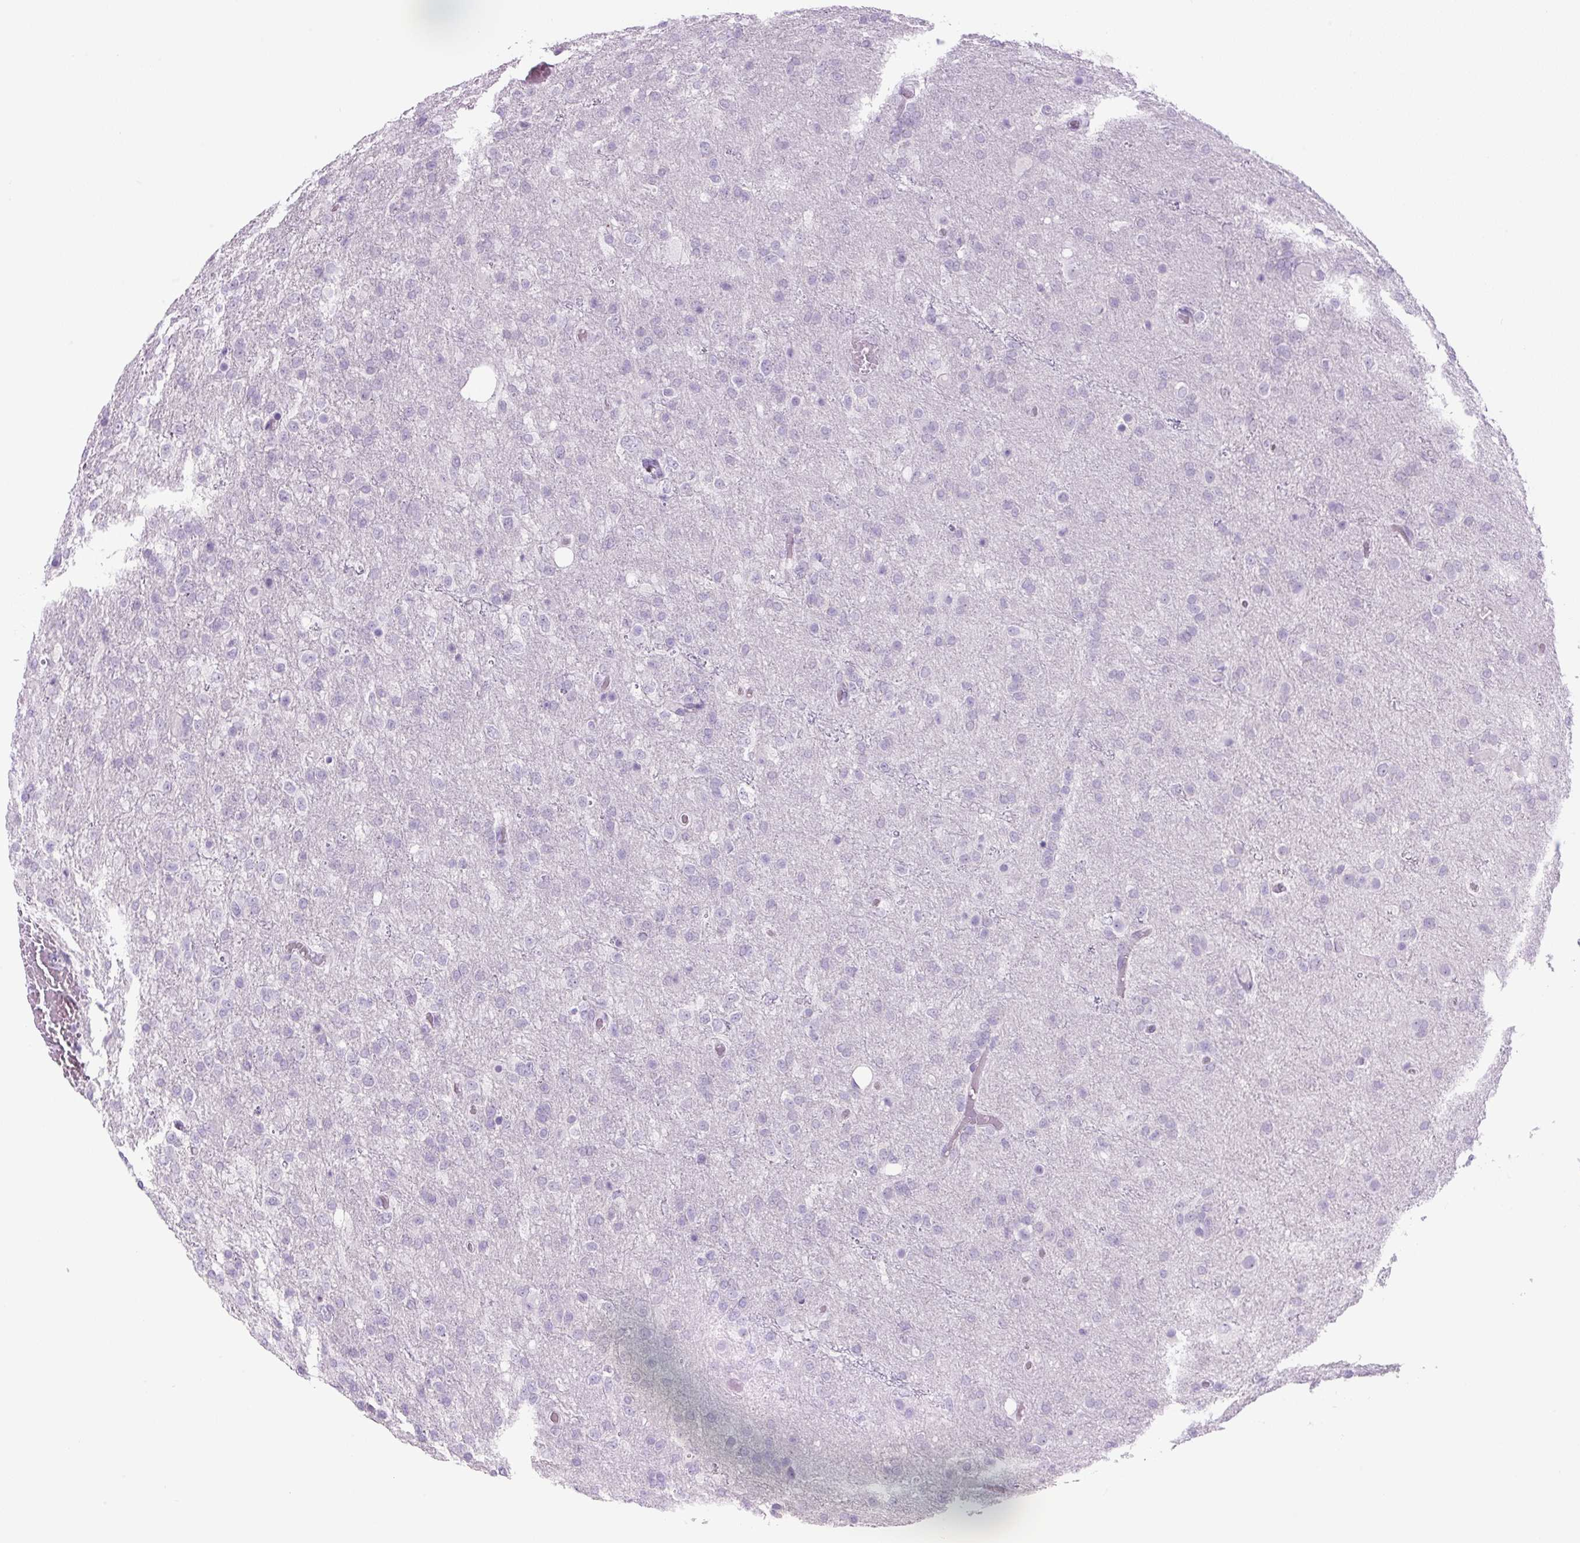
{"staining": {"intensity": "negative", "quantity": "none", "location": "none"}, "tissue": "glioma", "cell_type": "Tumor cells", "image_type": "cancer", "snomed": [{"axis": "morphology", "description": "Glioma, malignant, High grade"}, {"axis": "topography", "description": "Brain"}], "caption": "Immunohistochemistry of malignant glioma (high-grade) exhibits no staining in tumor cells.", "gene": "COL9A2", "patient": {"sex": "female", "age": 74}}